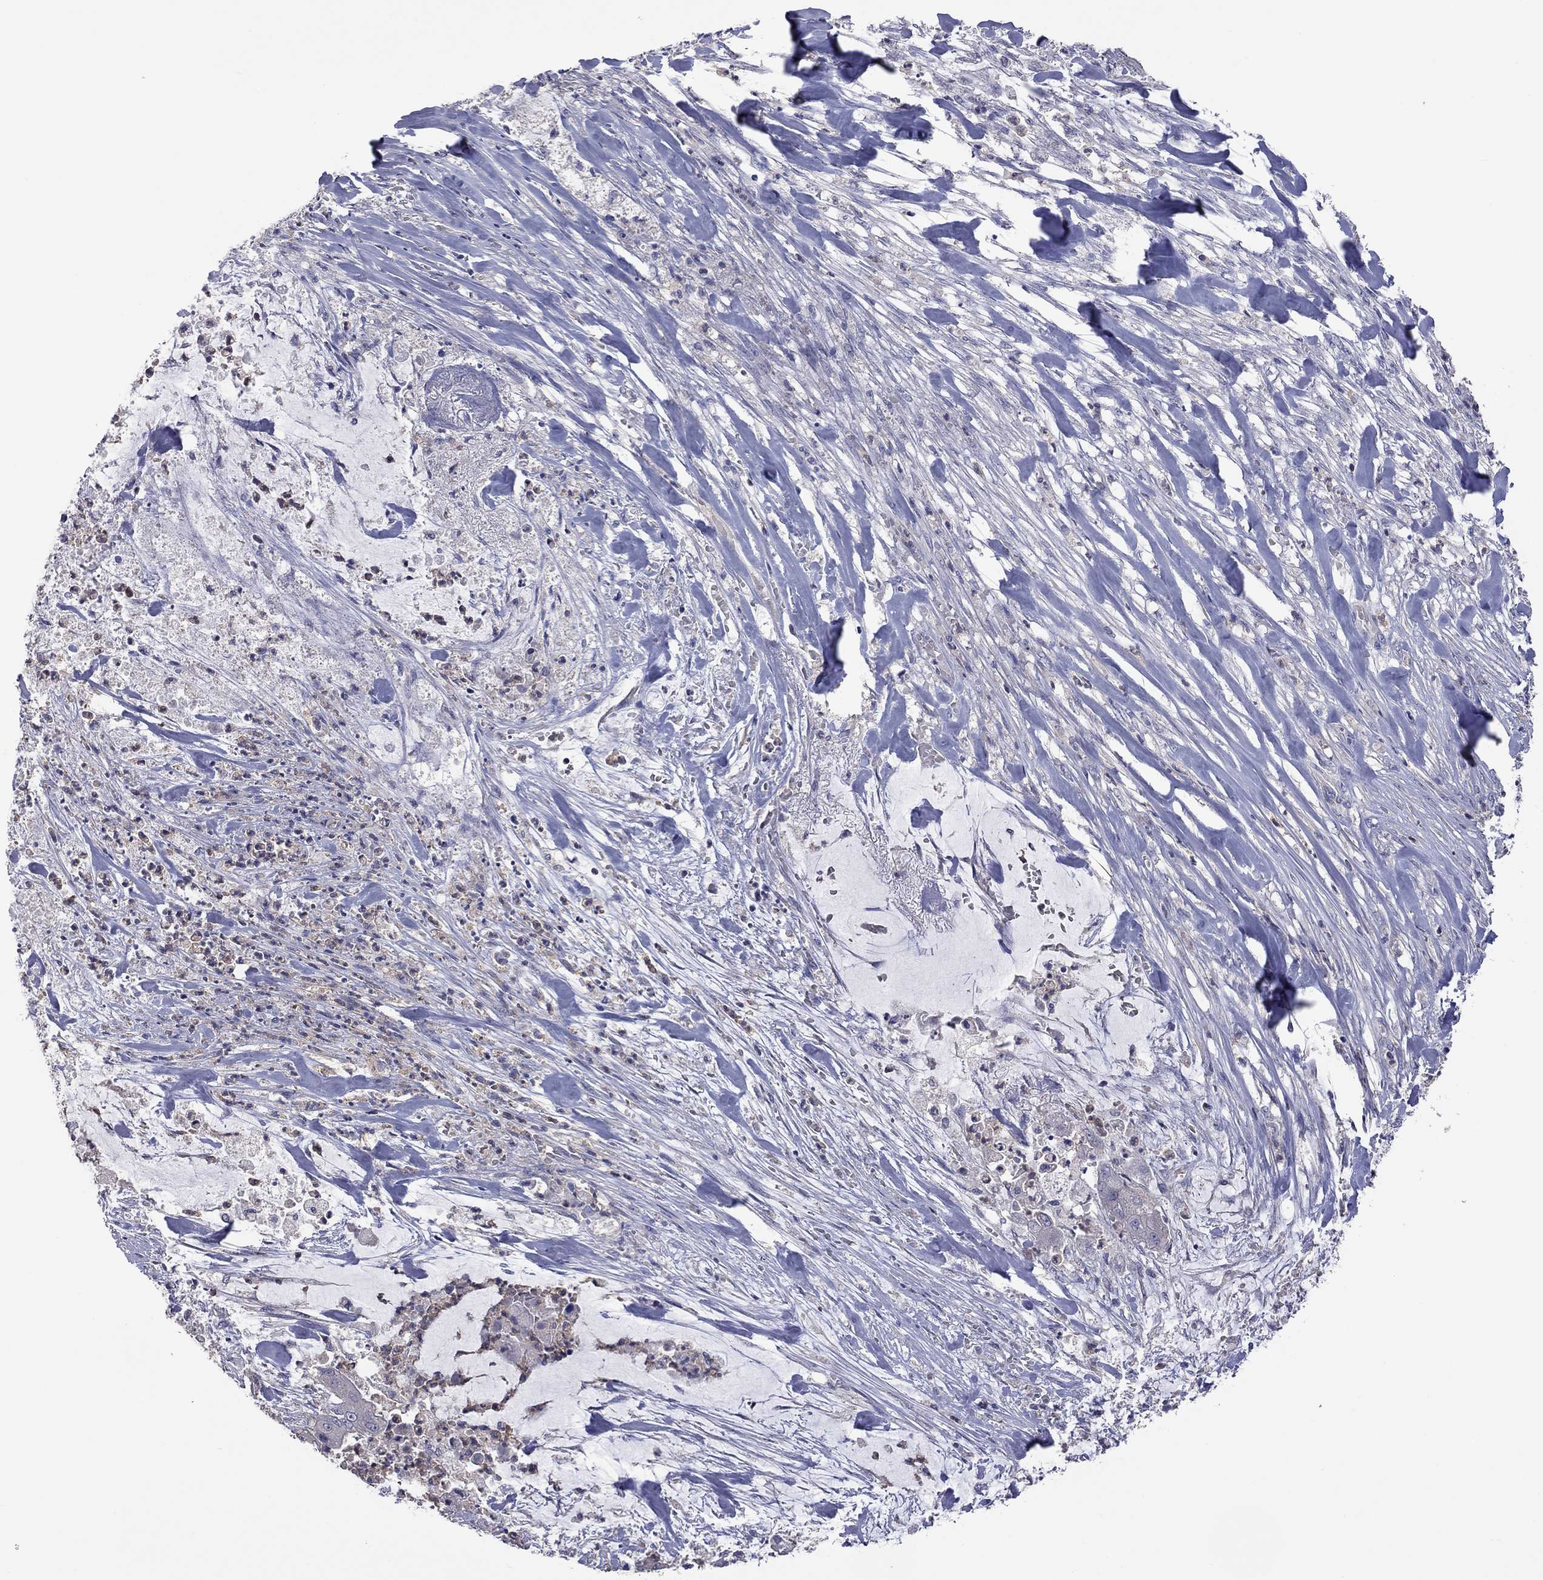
{"staining": {"intensity": "negative", "quantity": "none", "location": "none"}, "tissue": "pancreatic cancer", "cell_type": "Tumor cells", "image_type": "cancer", "snomed": [{"axis": "morphology", "description": "Normal tissue, NOS"}, {"axis": "morphology", "description": "Inflammation, NOS"}, {"axis": "morphology", "description": "Adenocarcinoma, NOS"}, {"axis": "topography", "description": "Pancreas"}], "caption": "DAB (3,3'-diaminobenzidine) immunohistochemical staining of pancreatic adenocarcinoma displays no significant expression in tumor cells.", "gene": "IPCEF1", "patient": {"sex": "male", "age": 57}}